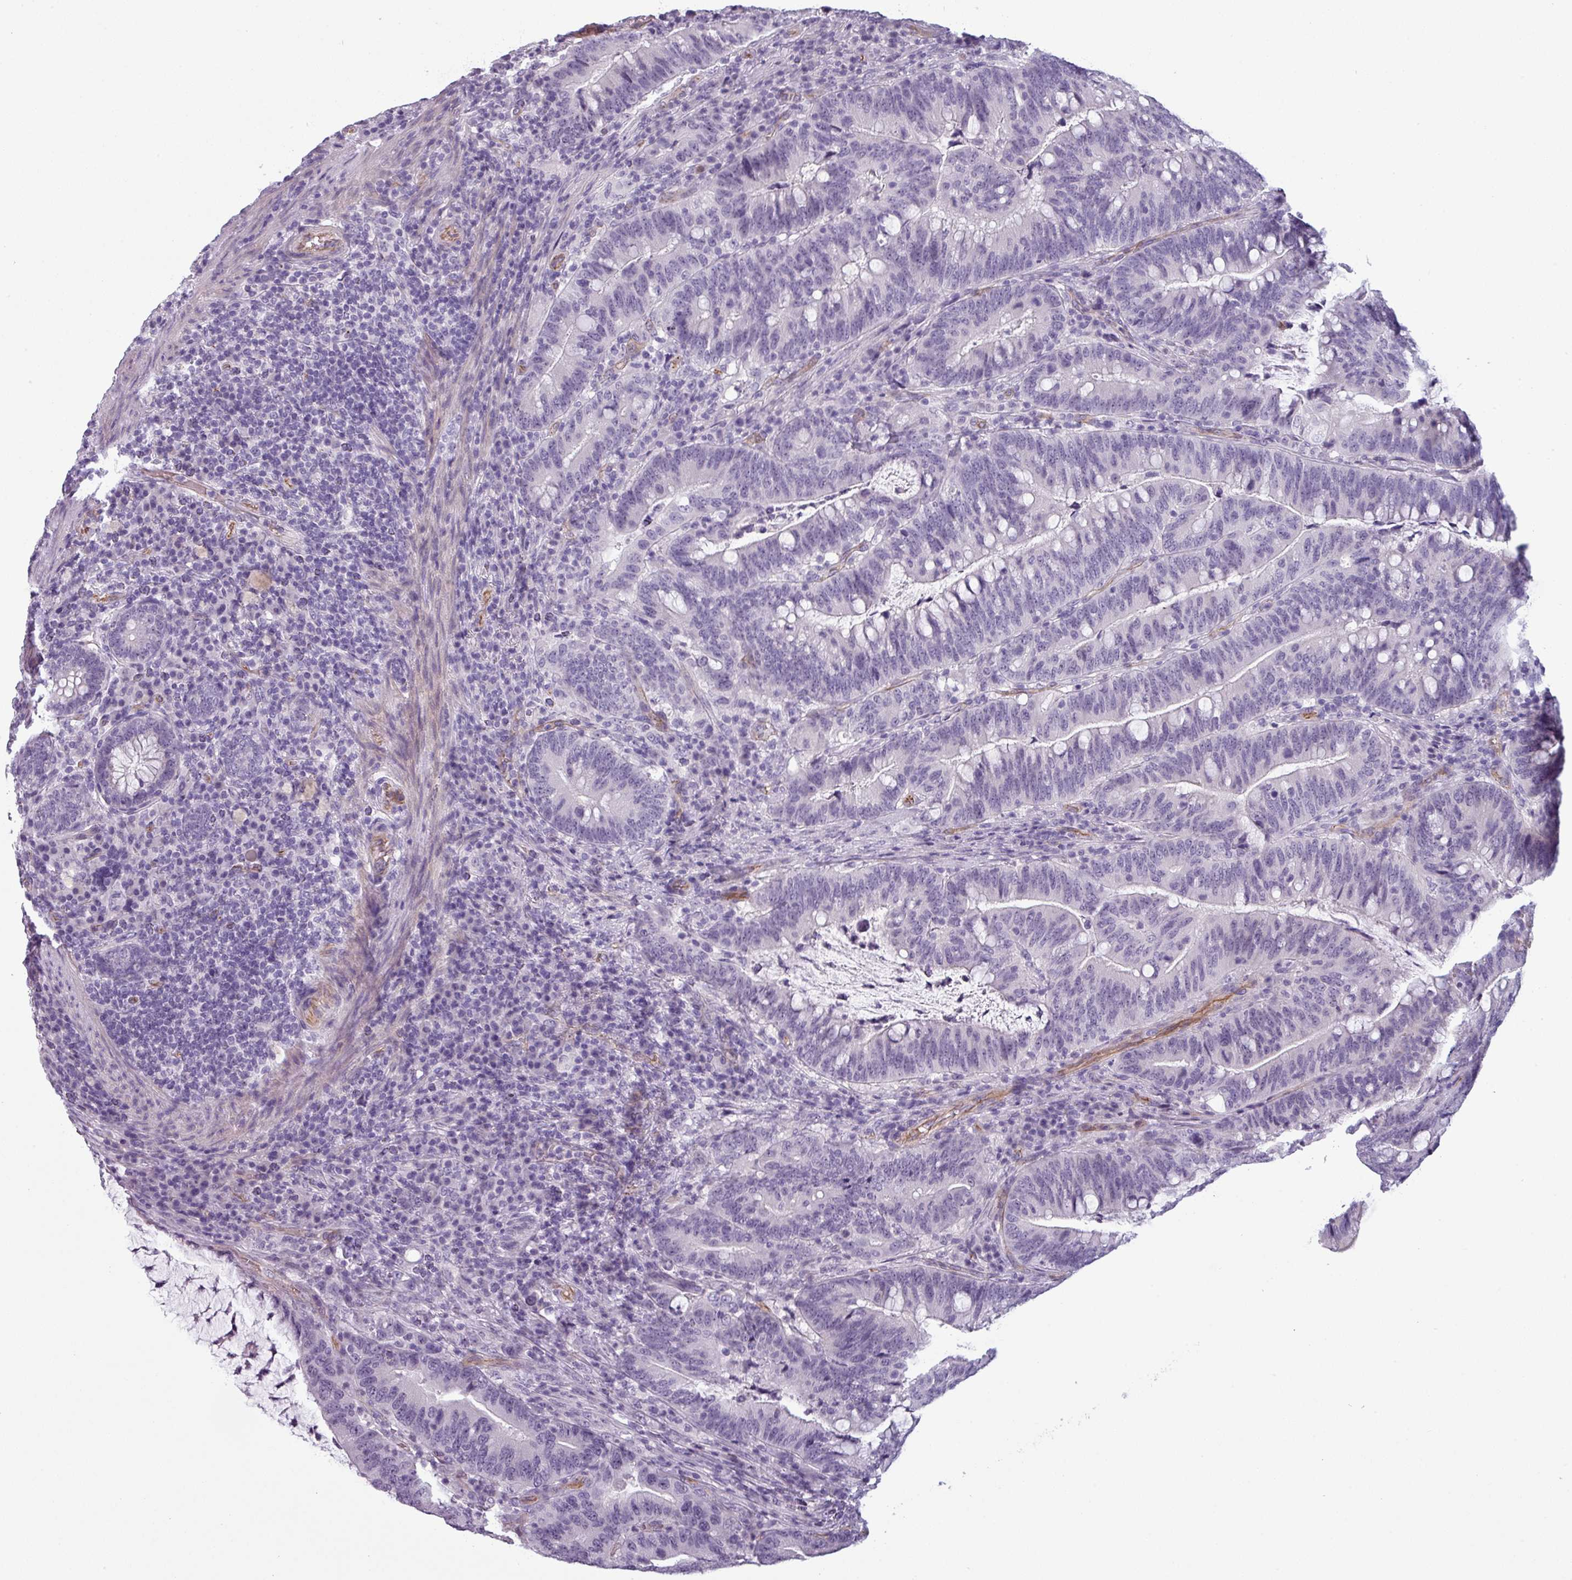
{"staining": {"intensity": "negative", "quantity": "none", "location": "none"}, "tissue": "colorectal cancer", "cell_type": "Tumor cells", "image_type": "cancer", "snomed": [{"axis": "morphology", "description": "Adenocarcinoma, NOS"}, {"axis": "topography", "description": "Colon"}], "caption": "High magnification brightfield microscopy of colorectal adenocarcinoma stained with DAB (3,3'-diaminobenzidine) (brown) and counterstained with hematoxylin (blue): tumor cells show no significant positivity.", "gene": "AREL1", "patient": {"sex": "female", "age": 66}}